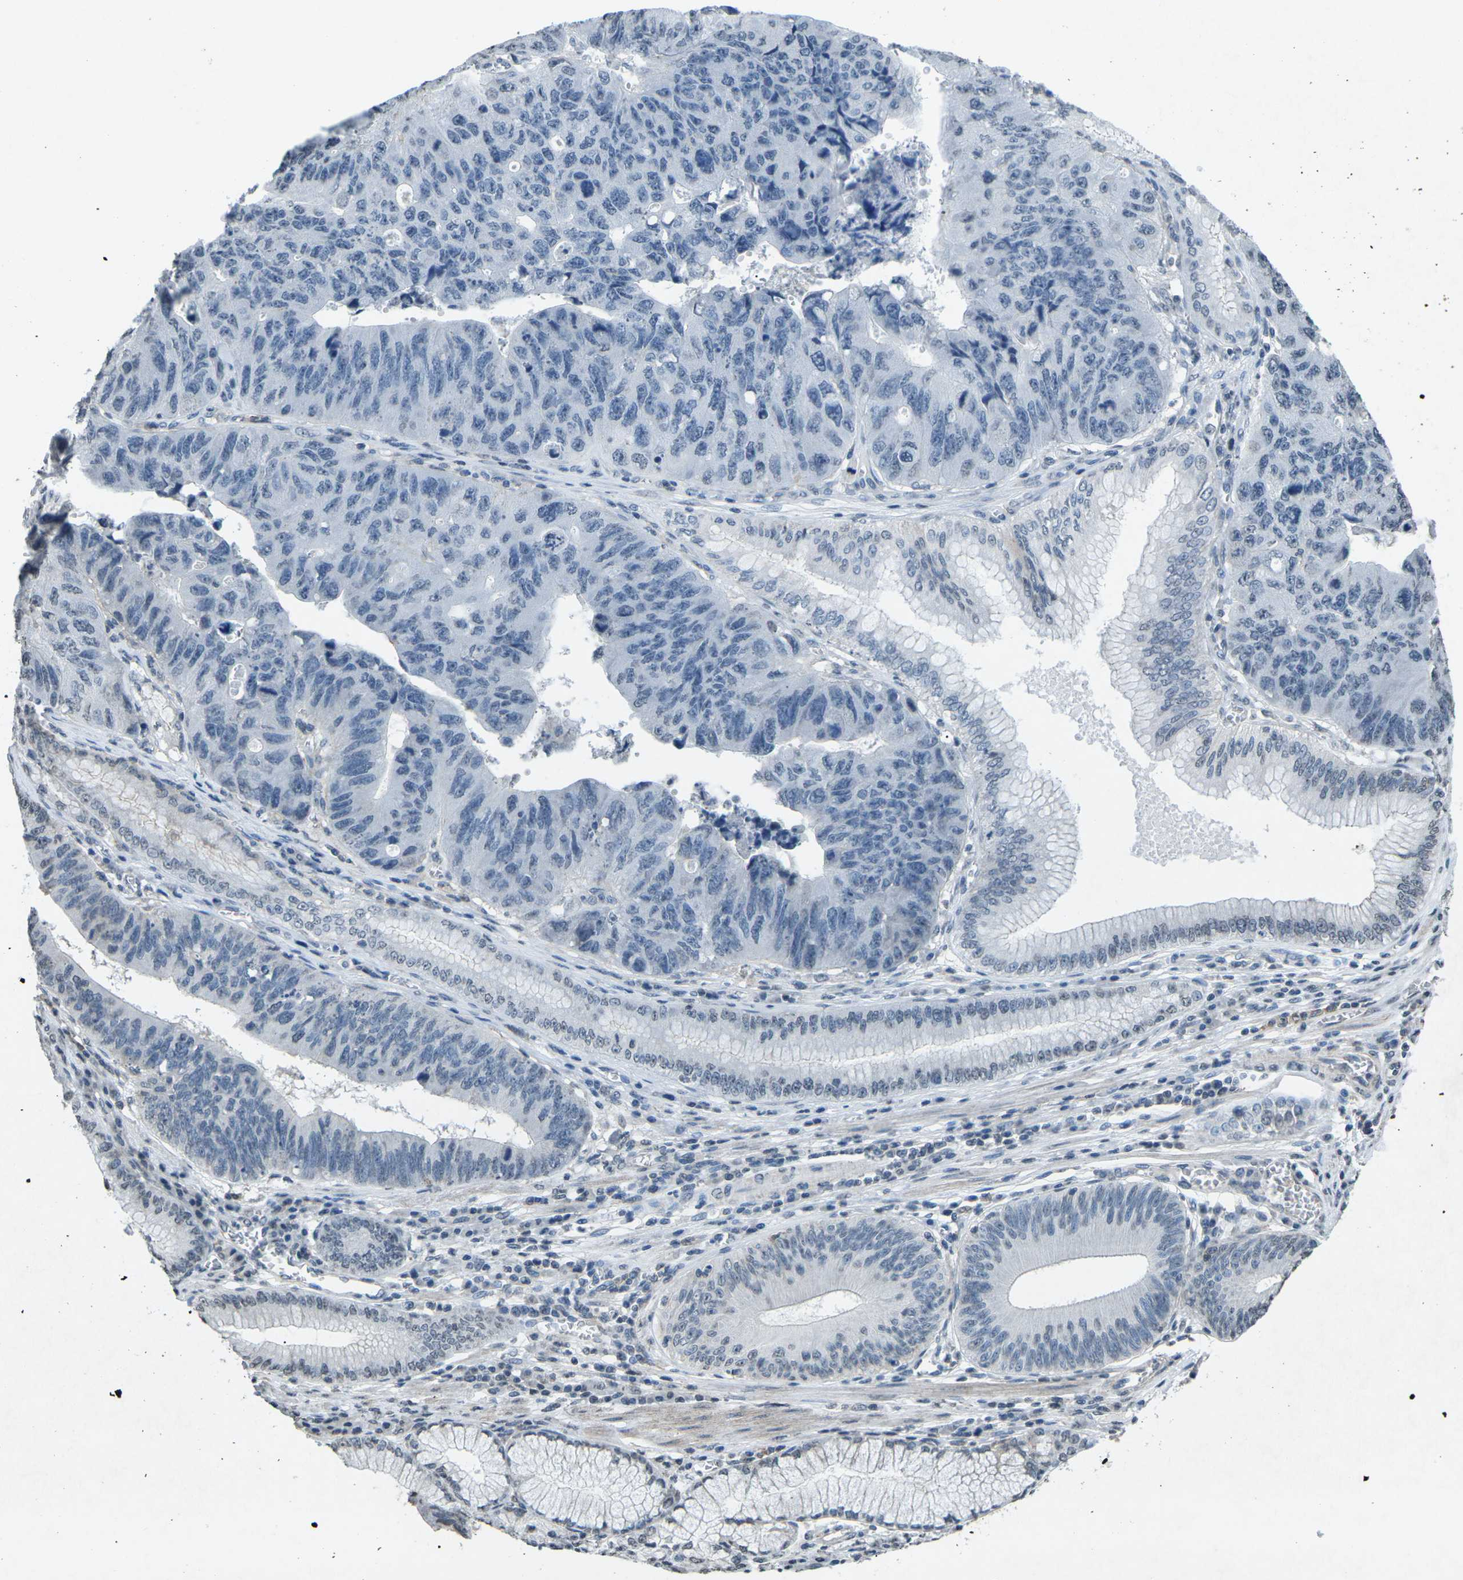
{"staining": {"intensity": "negative", "quantity": "none", "location": "none"}, "tissue": "stomach cancer", "cell_type": "Tumor cells", "image_type": "cancer", "snomed": [{"axis": "morphology", "description": "Adenocarcinoma, NOS"}, {"axis": "topography", "description": "Stomach"}], "caption": "Immunohistochemistry (IHC) histopathology image of neoplastic tissue: human stomach cancer stained with DAB demonstrates no significant protein staining in tumor cells.", "gene": "TFR2", "patient": {"sex": "male", "age": 59}}